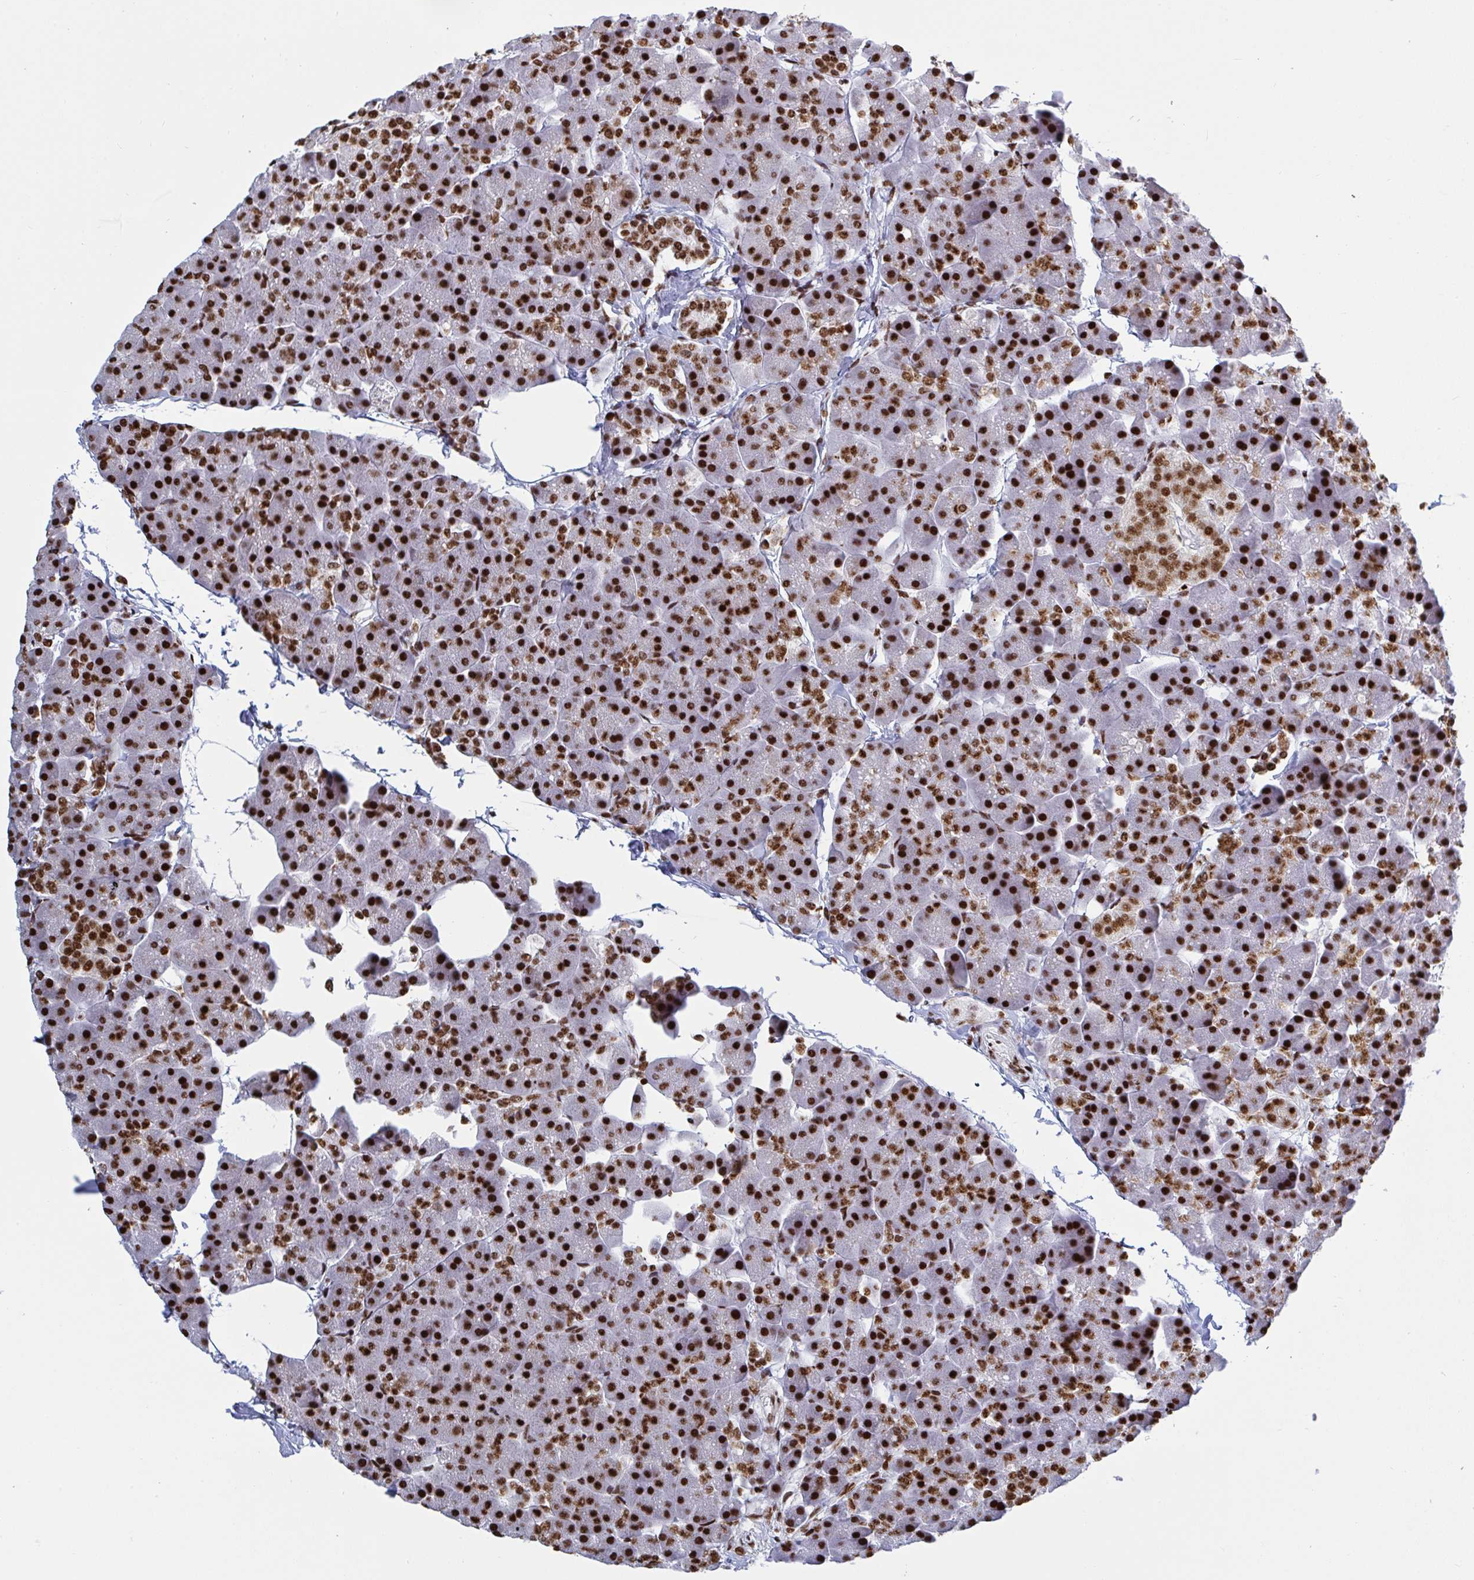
{"staining": {"intensity": "strong", "quantity": ">75%", "location": "nuclear"}, "tissue": "pancreas", "cell_type": "Exocrine glandular cells", "image_type": "normal", "snomed": [{"axis": "morphology", "description": "Normal tissue, NOS"}, {"axis": "topography", "description": "Pancreas"}], "caption": "This image exhibits IHC staining of normal human pancreas, with high strong nuclear staining in approximately >75% of exocrine glandular cells.", "gene": "ZNF607", "patient": {"sex": "male", "age": 35}}